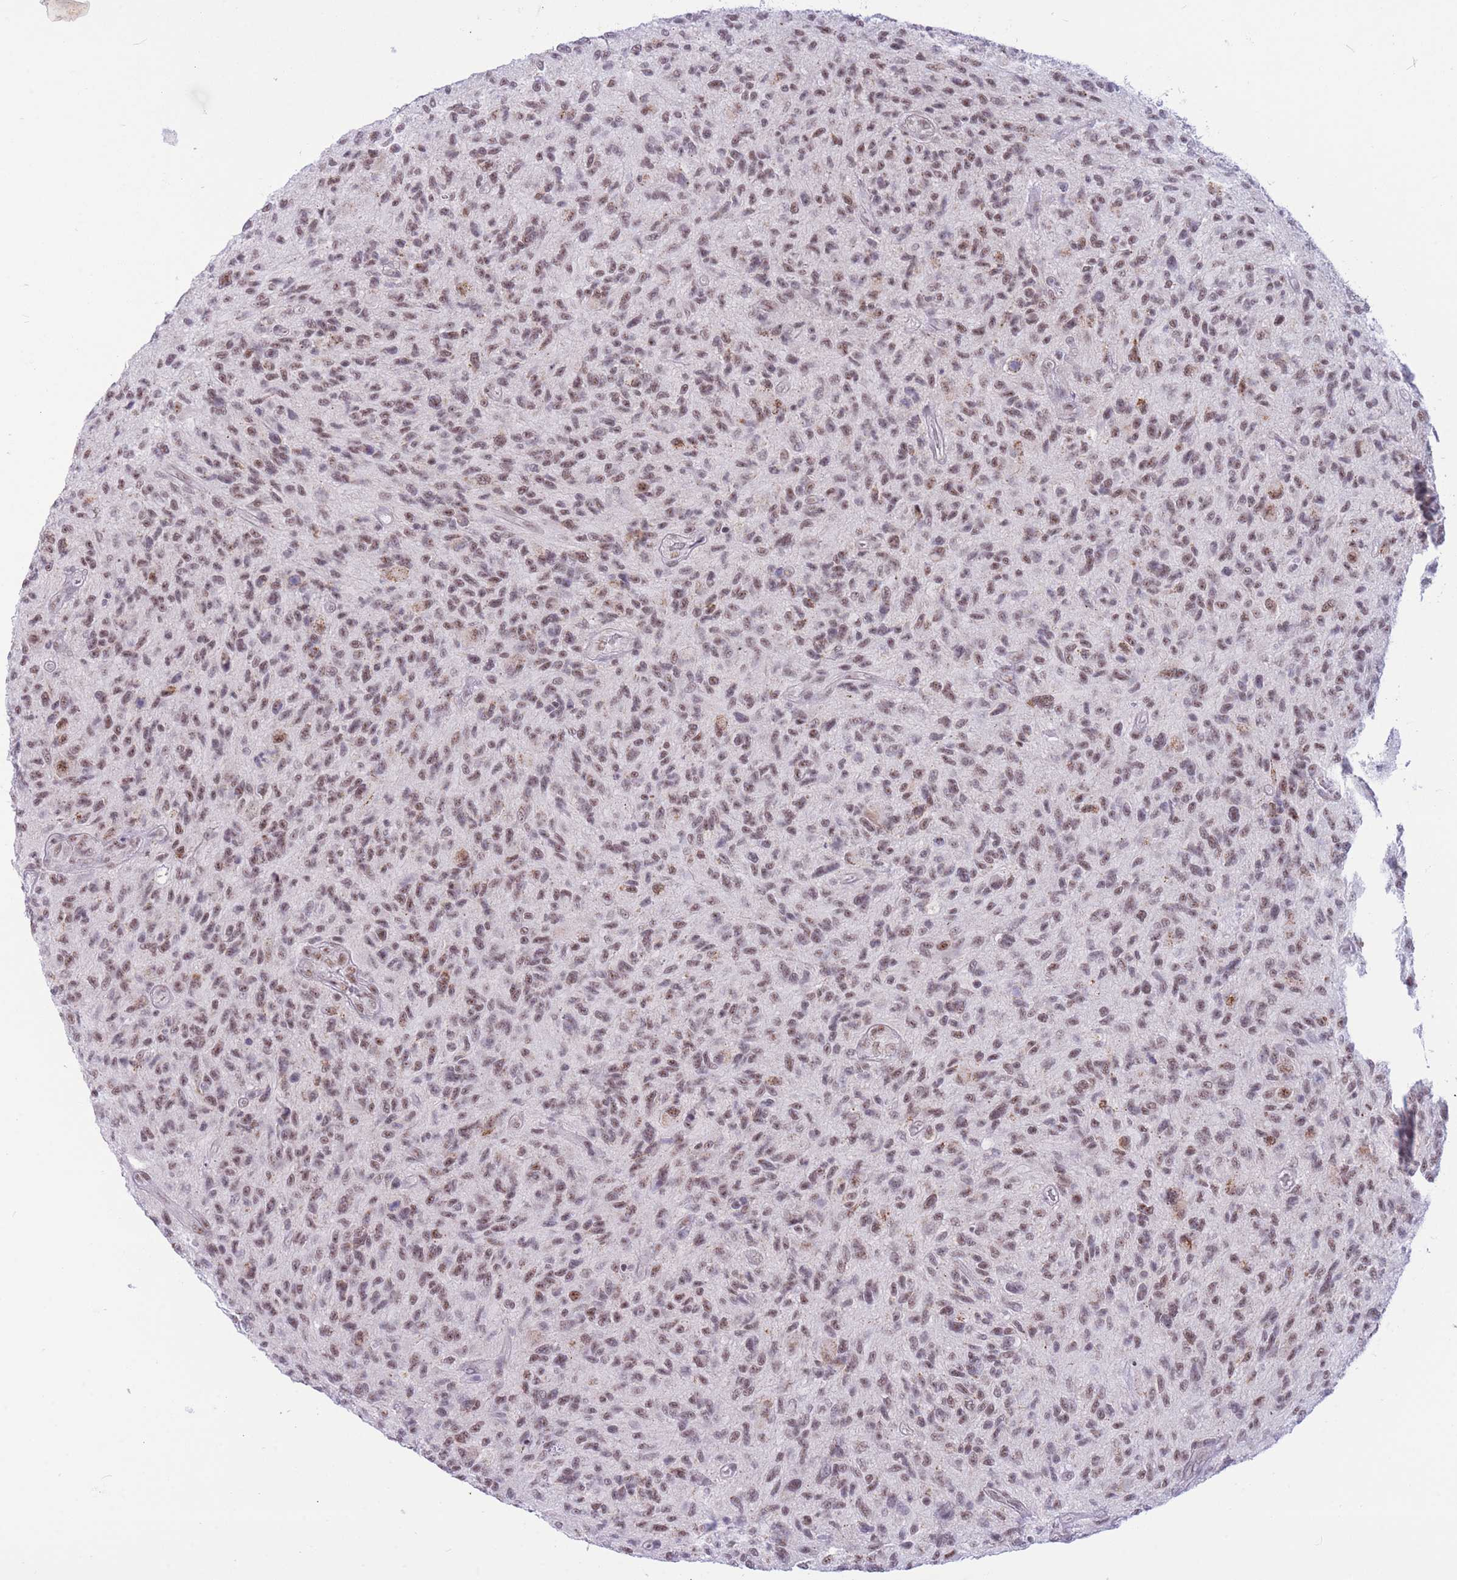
{"staining": {"intensity": "moderate", "quantity": ">75%", "location": "nuclear"}, "tissue": "glioma", "cell_type": "Tumor cells", "image_type": "cancer", "snomed": [{"axis": "morphology", "description": "Glioma, malignant, High grade"}, {"axis": "topography", "description": "Brain"}], "caption": "Immunohistochemistry (IHC) (DAB) staining of glioma demonstrates moderate nuclear protein staining in about >75% of tumor cells. (brown staining indicates protein expression, while blue staining denotes nuclei).", "gene": "CYP2B6", "patient": {"sex": "male", "age": 47}}